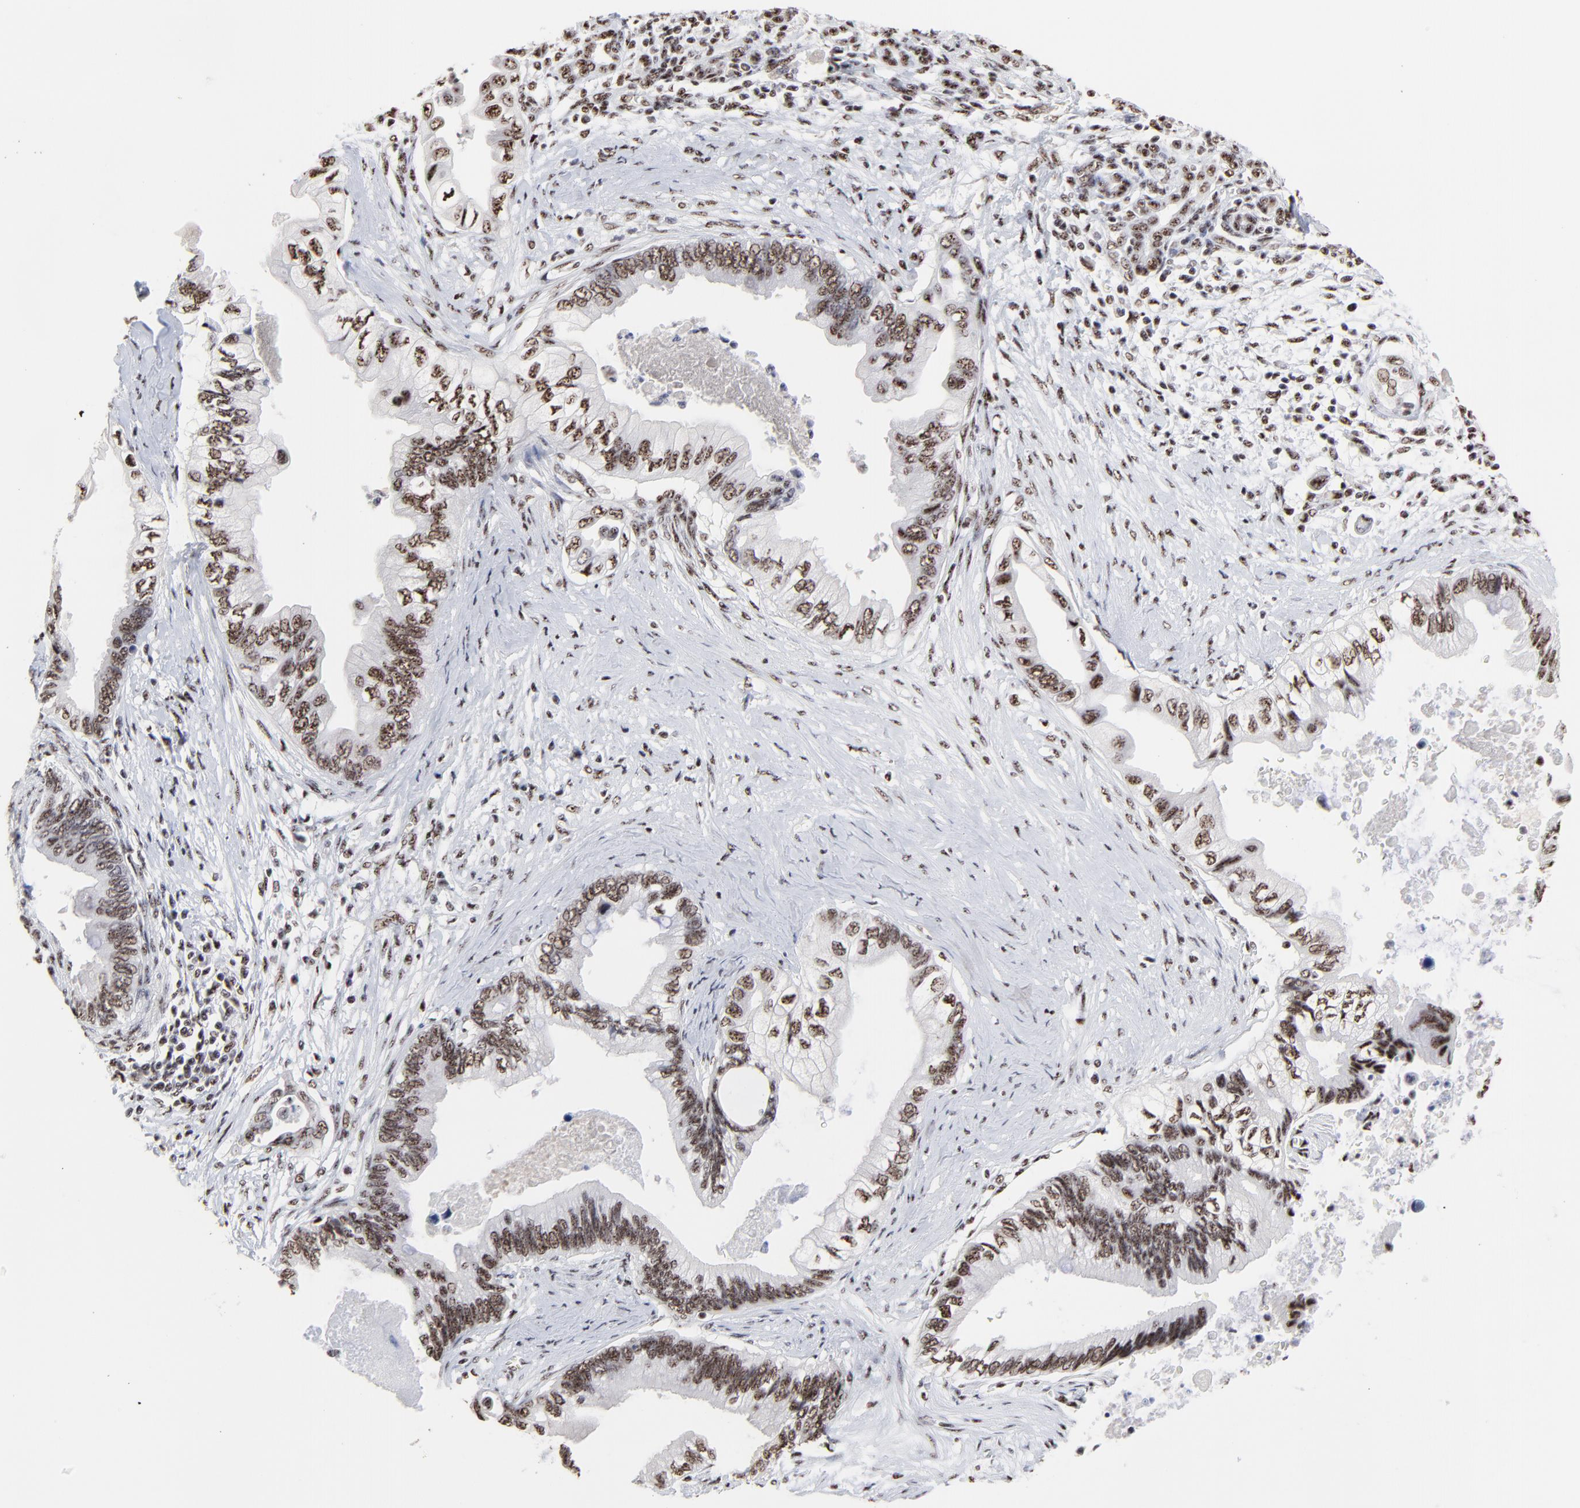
{"staining": {"intensity": "weak", "quantity": ">75%", "location": "nuclear"}, "tissue": "pancreatic cancer", "cell_type": "Tumor cells", "image_type": "cancer", "snomed": [{"axis": "morphology", "description": "Adenocarcinoma, NOS"}, {"axis": "topography", "description": "Pancreas"}], "caption": "Immunohistochemical staining of pancreatic cancer (adenocarcinoma) displays low levels of weak nuclear protein positivity in about >75% of tumor cells. (DAB (3,3'-diaminobenzidine) IHC, brown staining for protein, blue staining for nuclei).", "gene": "MBD4", "patient": {"sex": "female", "age": 66}}